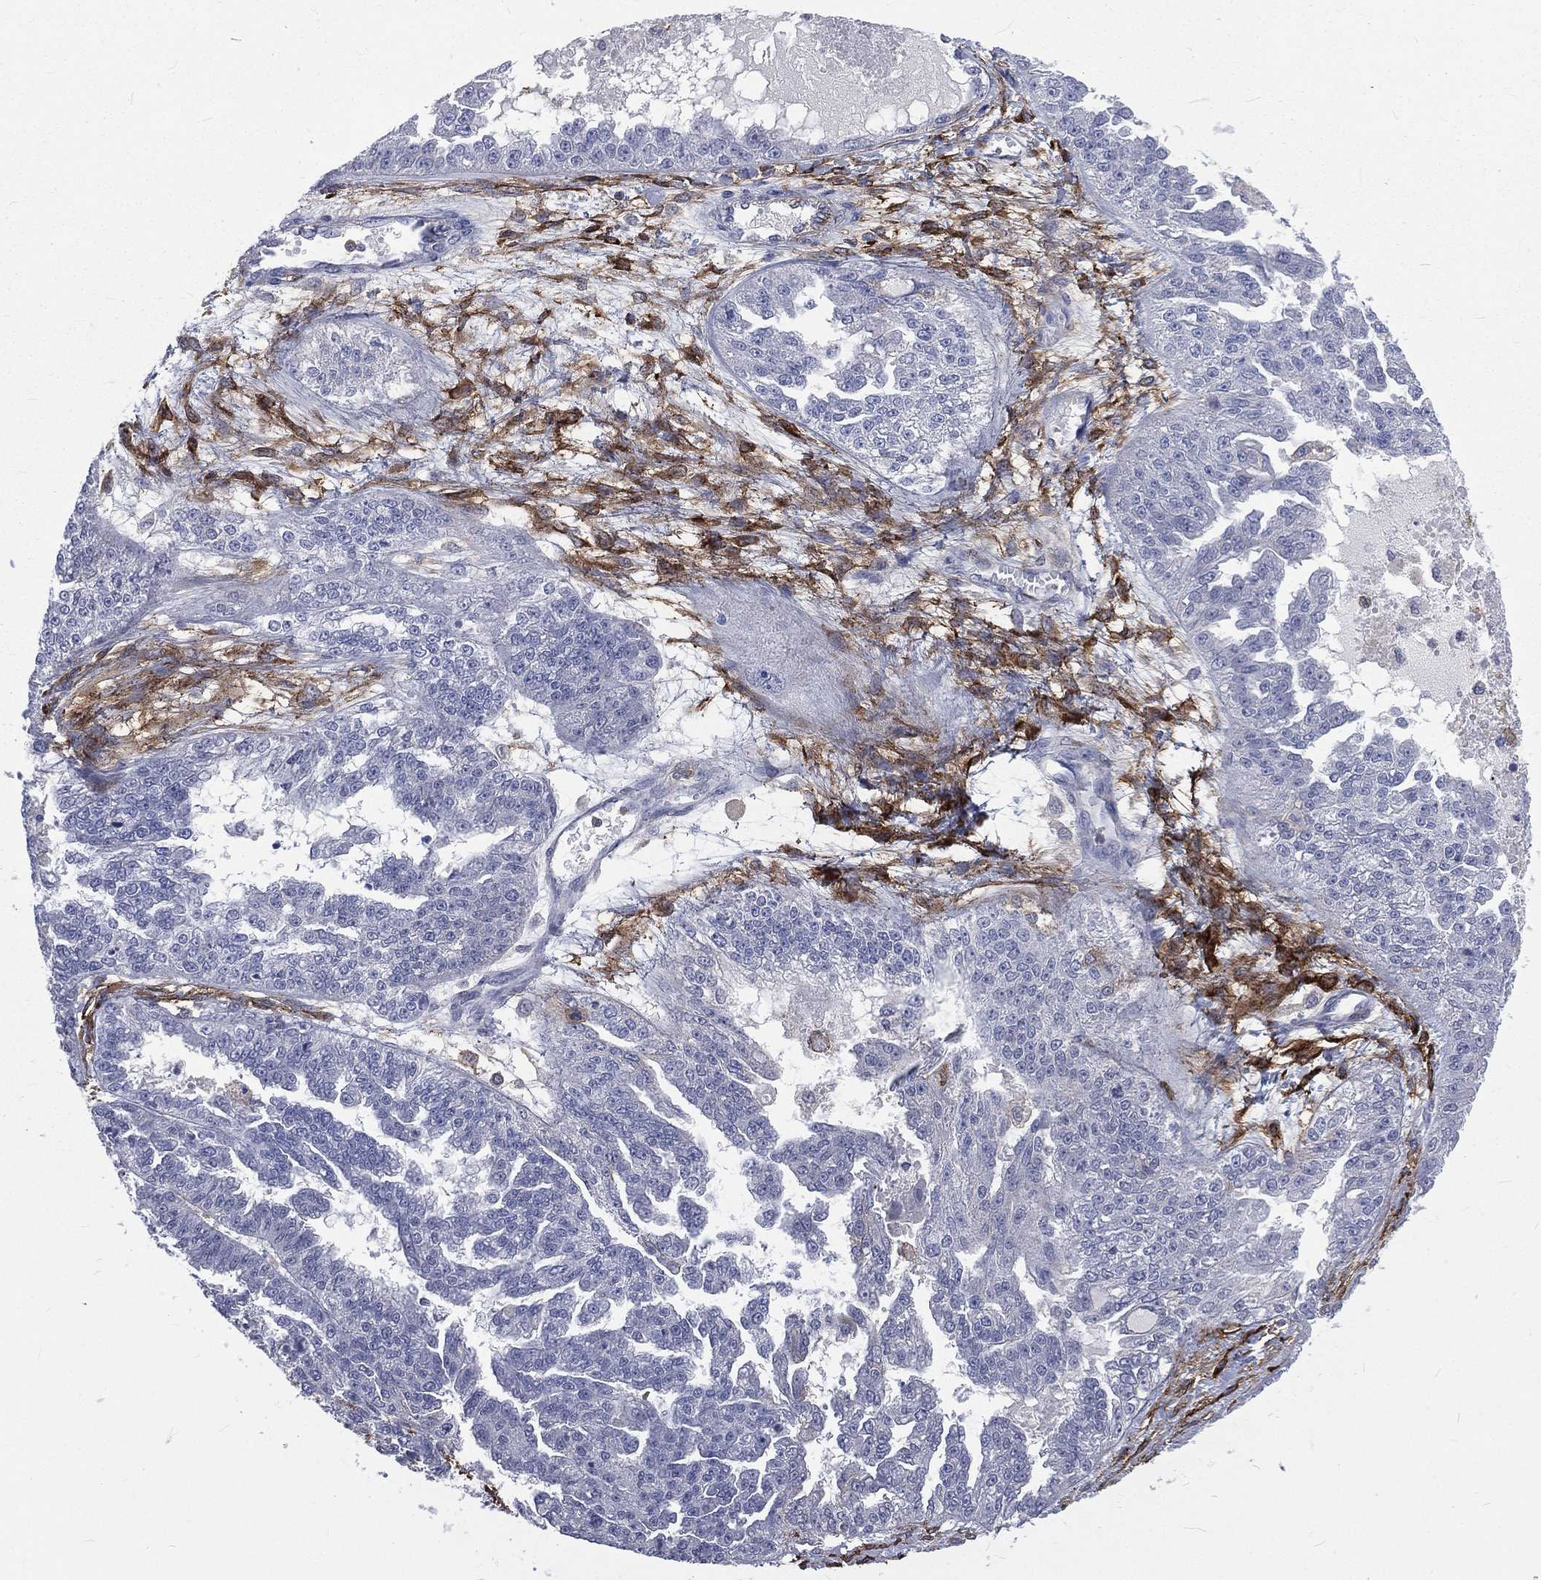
{"staining": {"intensity": "negative", "quantity": "none", "location": "none"}, "tissue": "ovarian cancer", "cell_type": "Tumor cells", "image_type": "cancer", "snomed": [{"axis": "morphology", "description": "Cystadenocarcinoma, serous, NOS"}, {"axis": "topography", "description": "Ovary"}], "caption": "IHC photomicrograph of human serous cystadenocarcinoma (ovarian) stained for a protein (brown), which exhibits no staining in tumor cells.", "gene": "BASP1", "patient": {"sex": "female", "age": 58}}